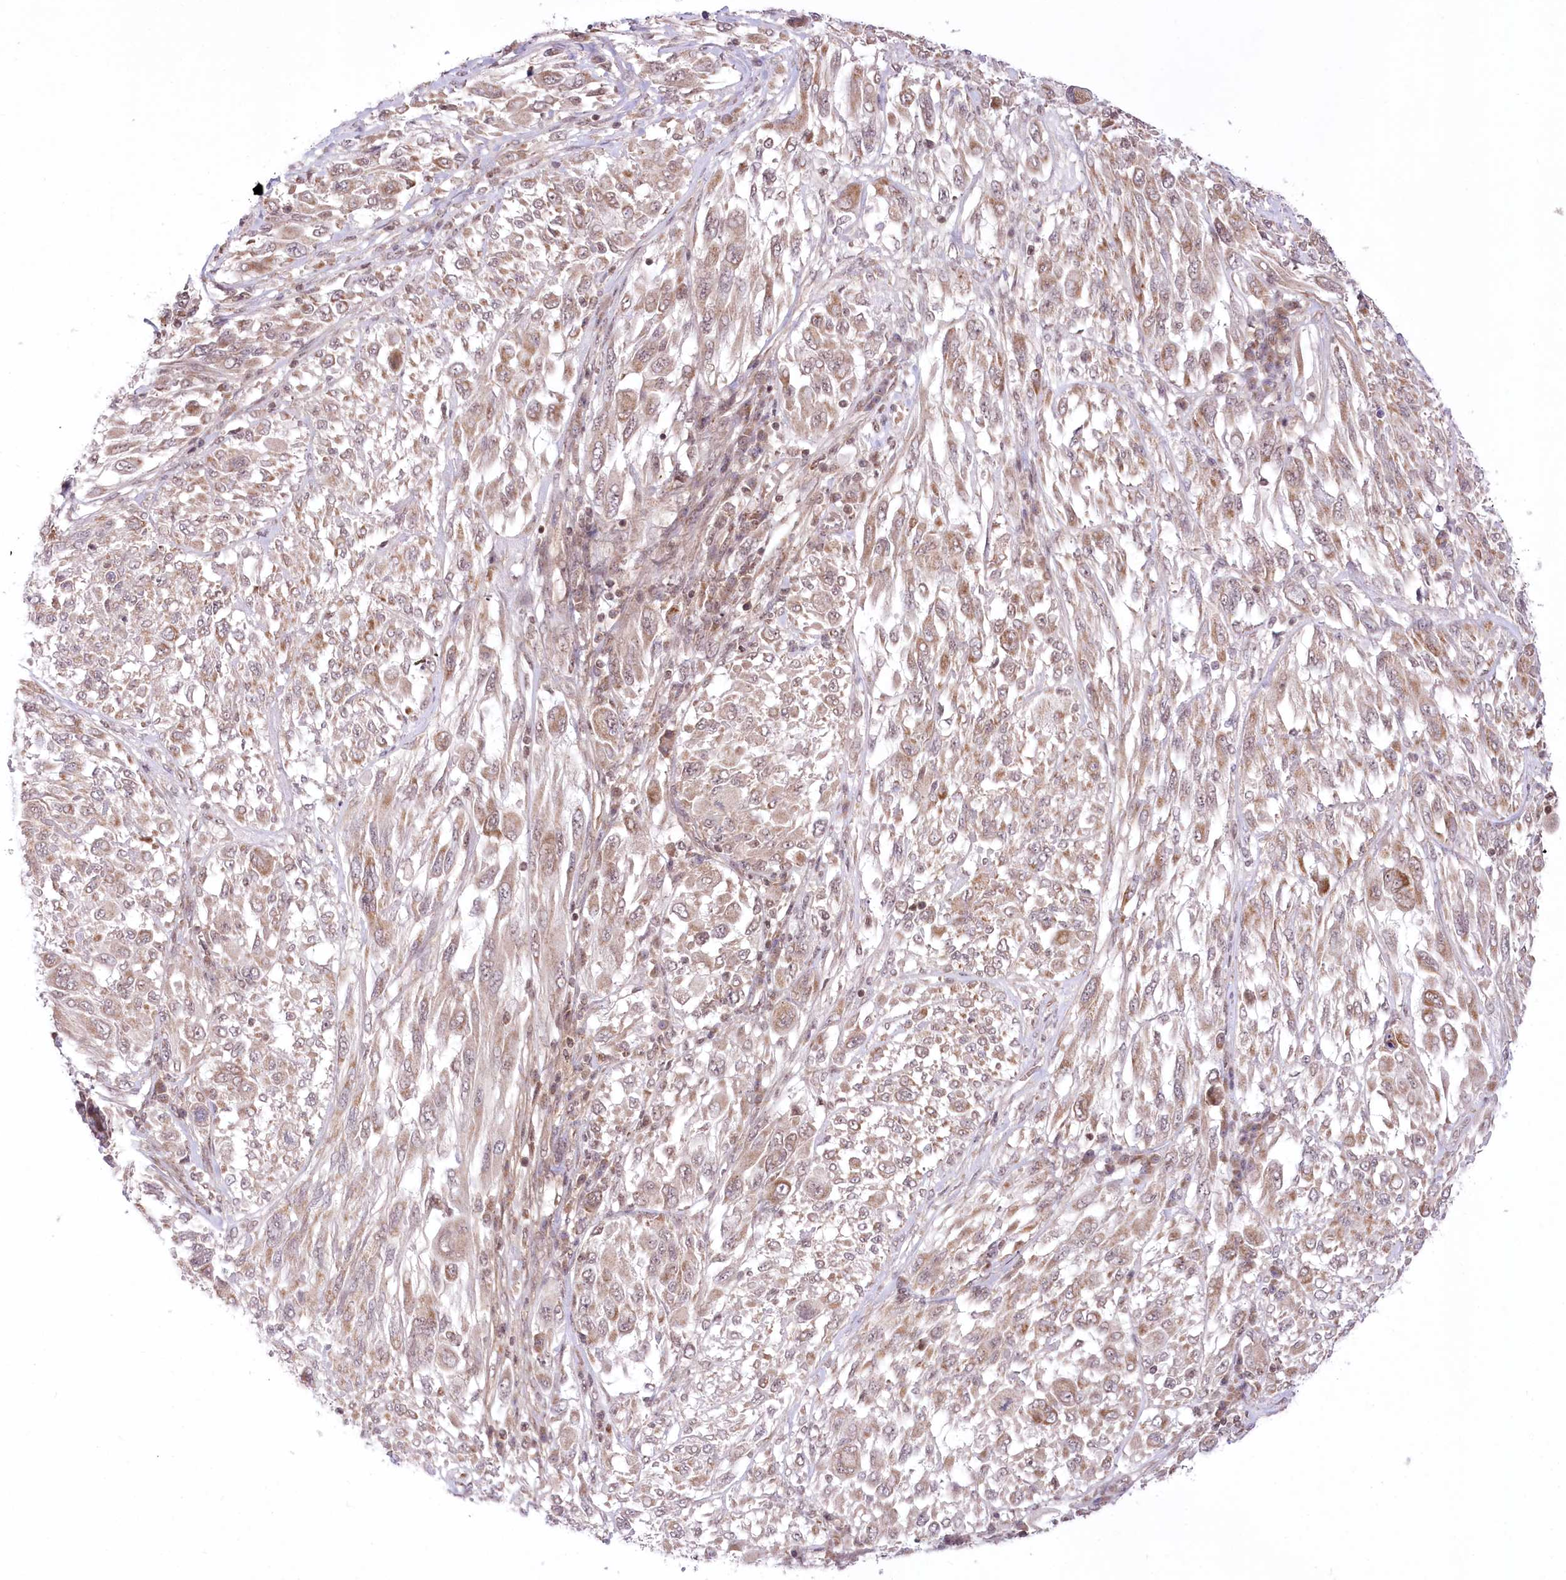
{"staining": {"intensity": "weak", "quantity": "25%-75%", "location": "cytoplasmic/membranous"}, "tissue": "melanoma", "cell_type": "Tumor cells", "image_type": "cancer", "snomed": [{"axis": "morphology", "description": "Malignant melanoma, NOS"}, {"axis": "topography", "description": "Skin"}], "caption": "The photomicrograph displays a brown stain indicating the presence of a protein in the cytoplasmic/membranous of tumor cells in melanoma.", "gene": "ZMAT2", "patient": {"sex": "female", "age": 91}}